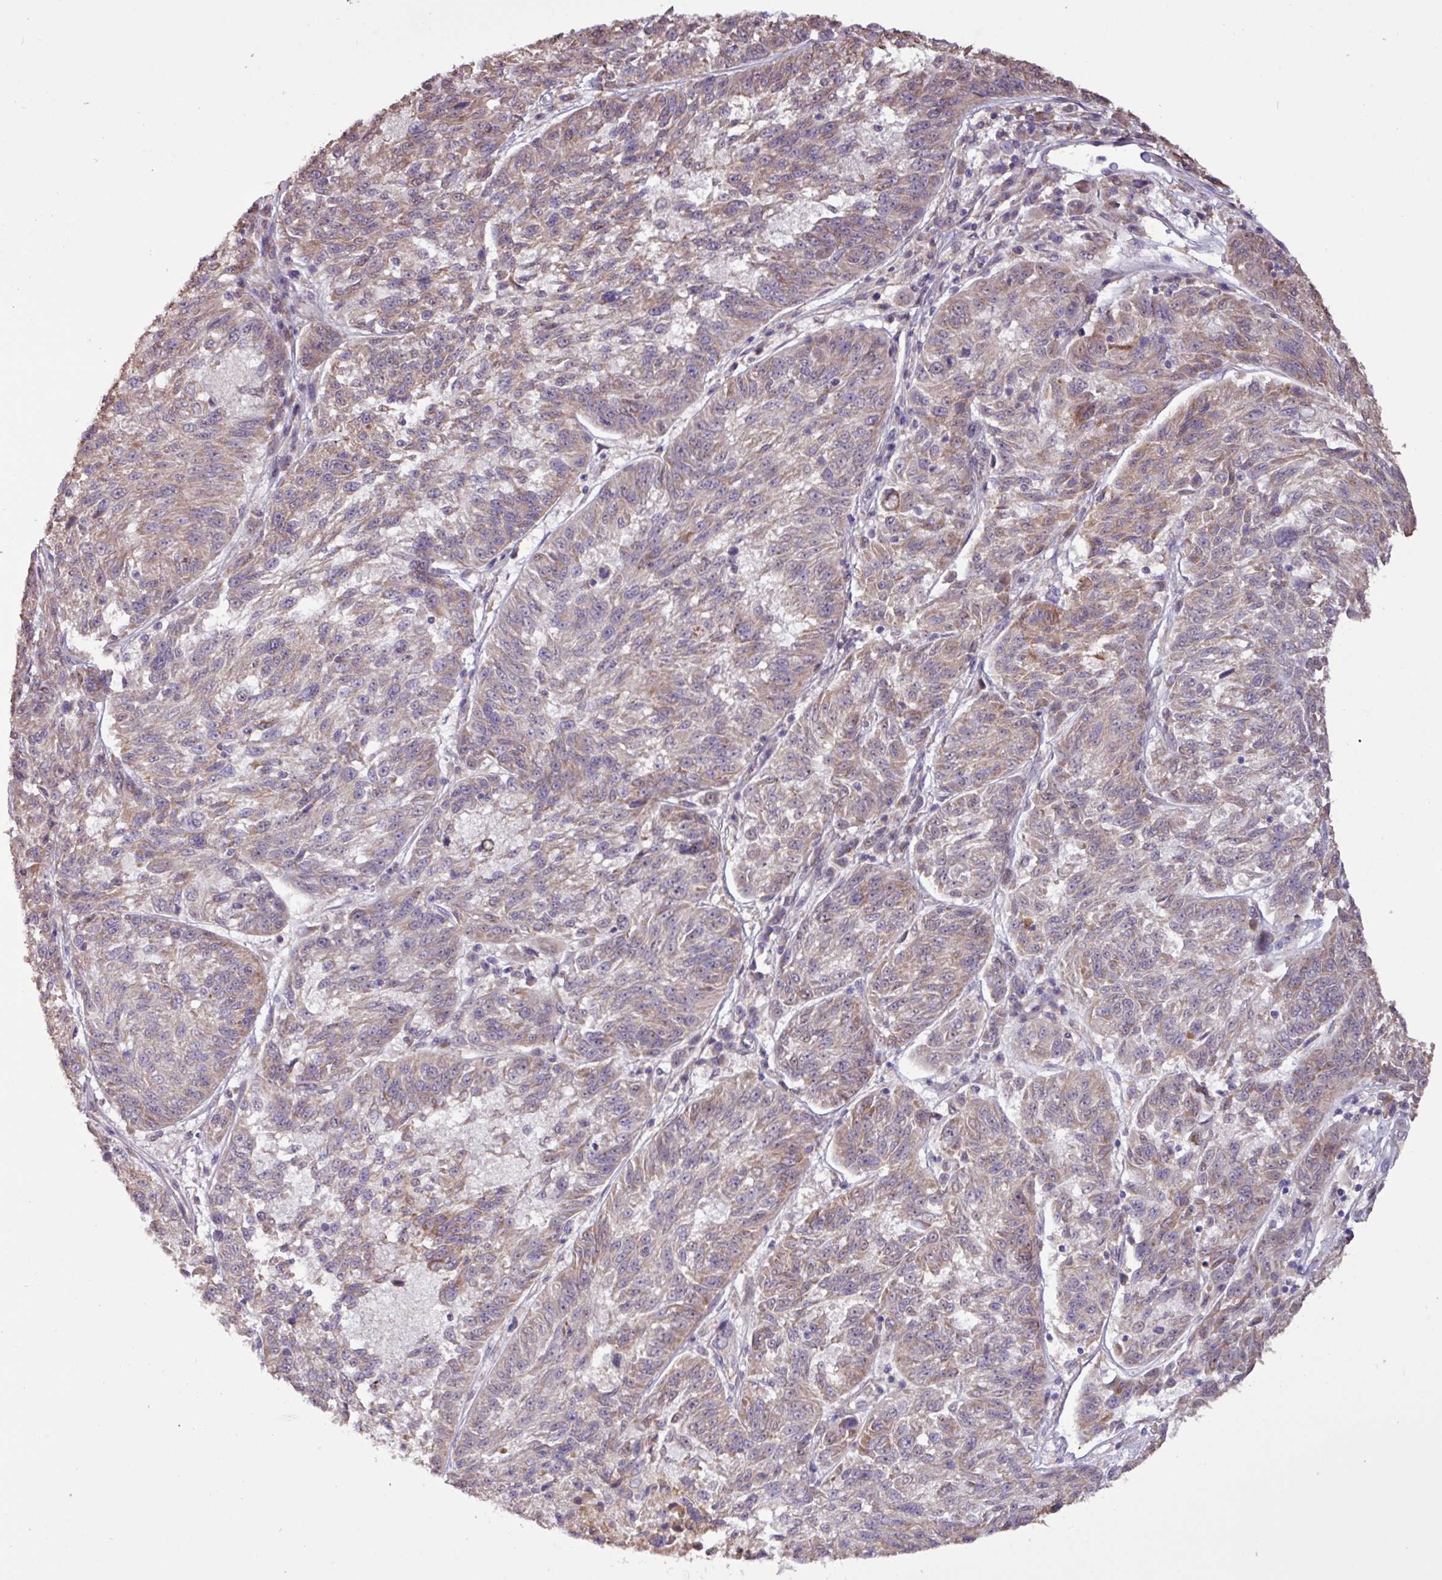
{"staining": {"intensity": "weak", "quantity": "25%-75%", "location": "cytoplasmic/membranous"}, "tissue": "melanoma", "cell_type": "Tumor cells", "image_type": "cancer", "snomed": [{"axis": "morphology", "description": "Malignant melanoma, NOS"}, {"axis": "topography", "description": "Skin"}], "caption": "Immunohistochemistry (DAB (3,3'-diaminobenzidine)) staining of malignant melanoma reveals weak cytoplasmic/membranous protein expression in approximately 25%-75% of tumor cells.", "gene": "L3MBTL3", "patient": {"sex": "male", "age": 53}}